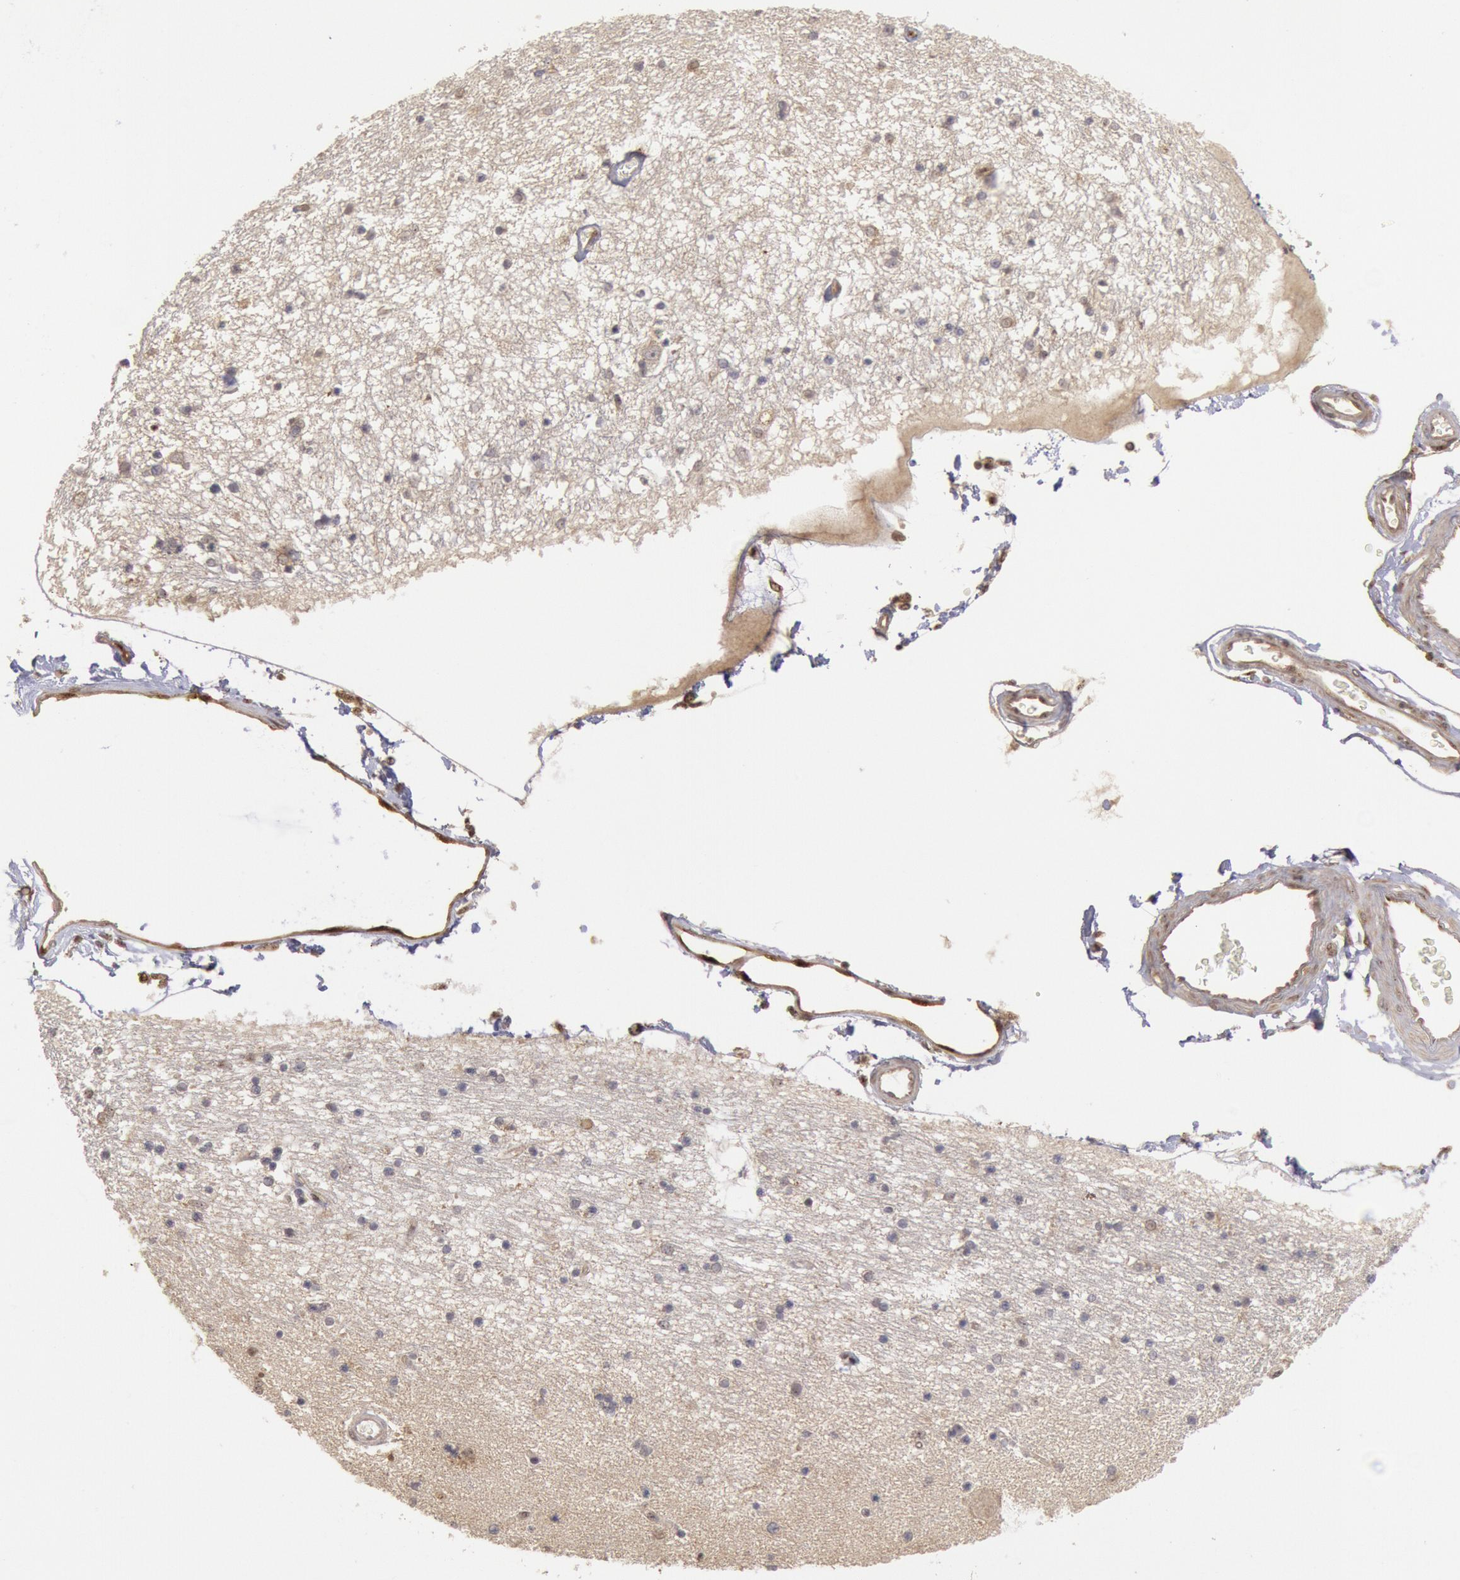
{"staining": {"intensity": "negative", "quantity": "none", "location": "none"}, "tissue": "hippocampus", "cell_type": "Glial cells", "image_type": "normal", "snomed": [{"axis": "morphology", "description": "Normal tissue, NOS"}, {"axis": "topography", "description": "Hippocampus"}], "caption": "Image shows no protein positivity in glial cells of normal hippocampus.", "gene": "STX17", "patient": {"sex": "female", "age": 54}}